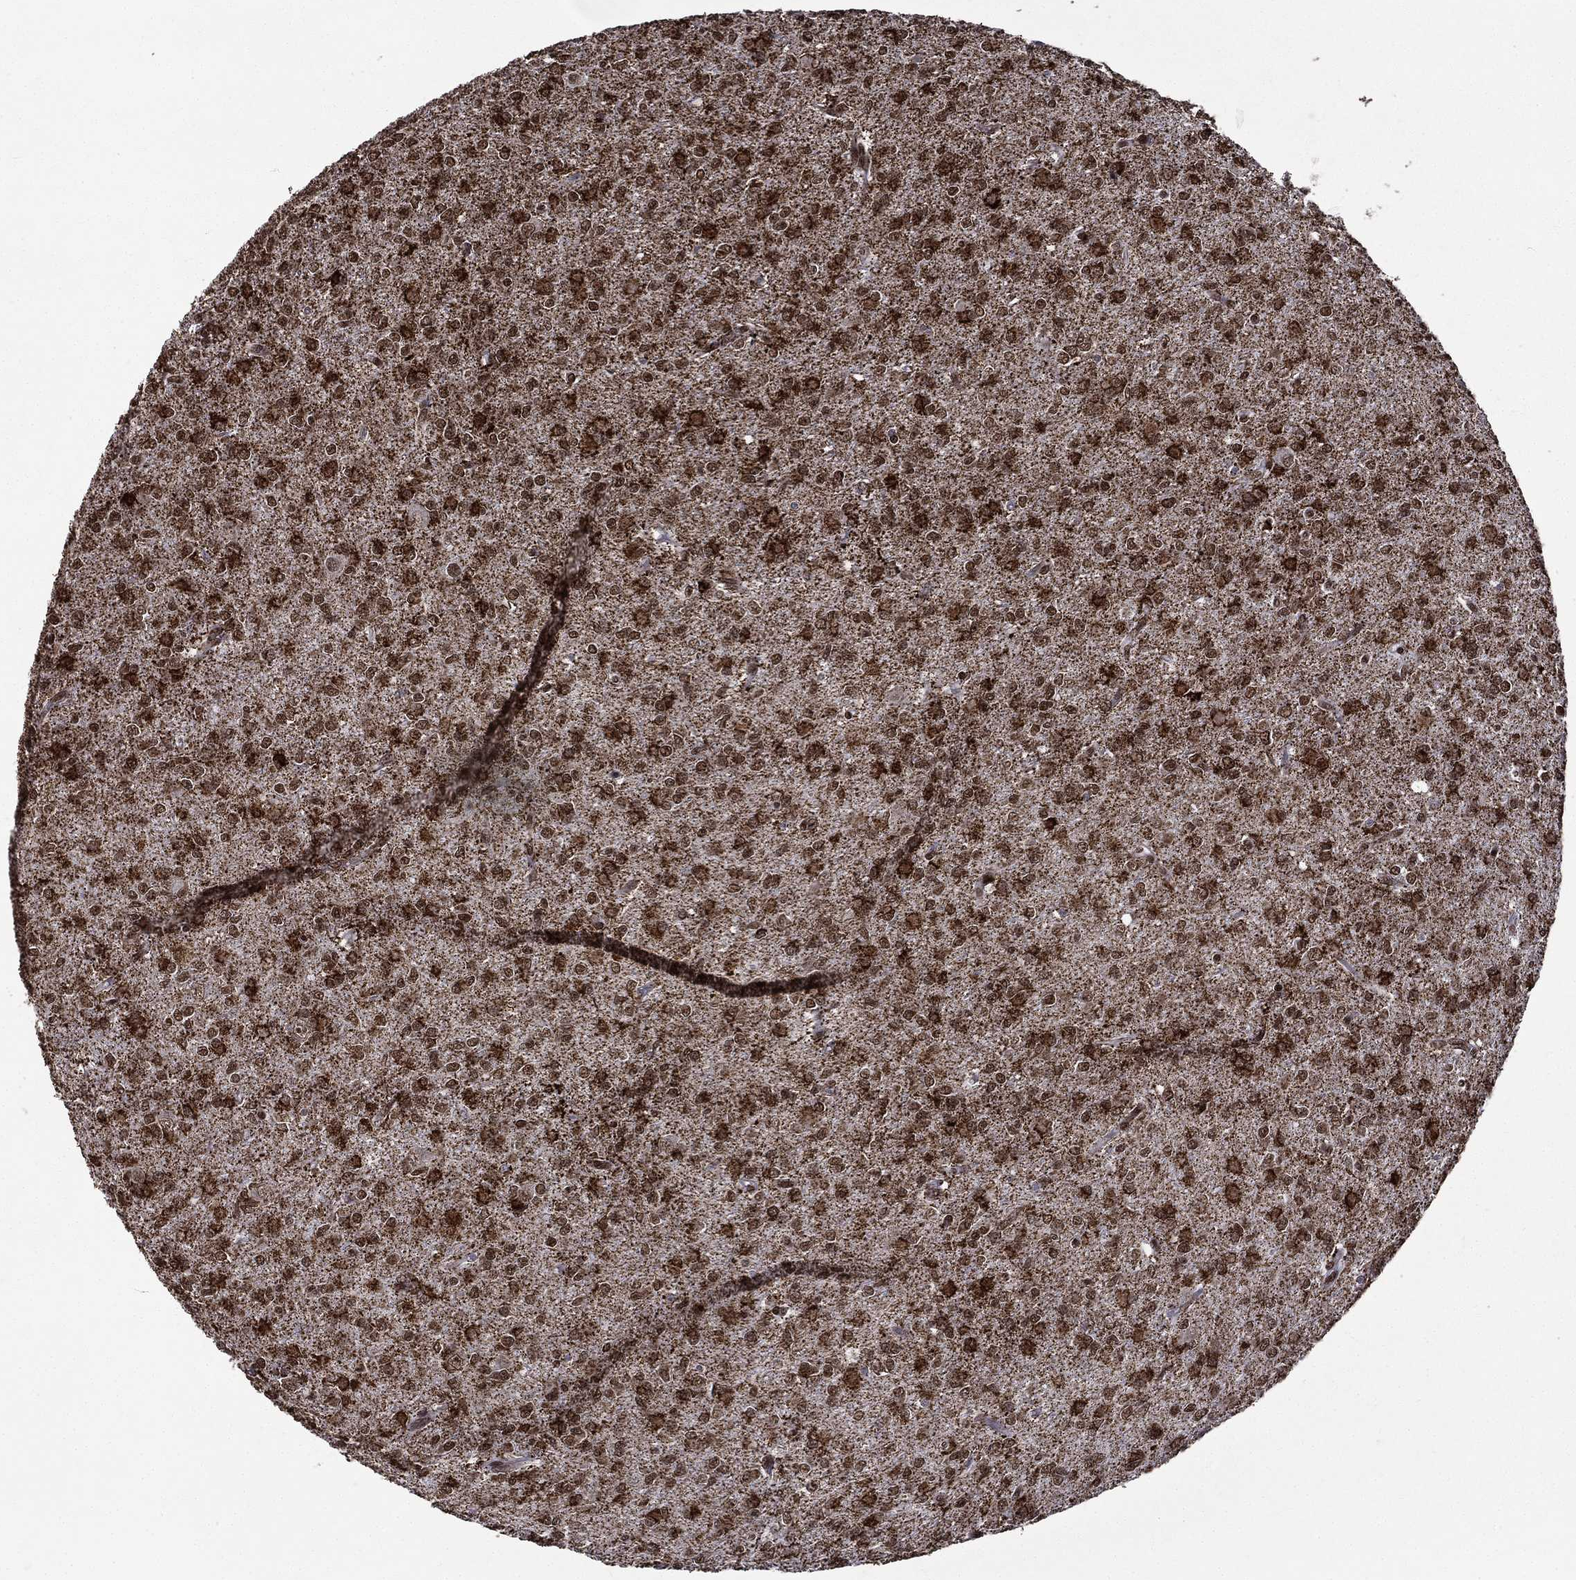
{"staining": {"intensity": "strong", "quantity": ">75%", "location": "nuclear"}, "tissue": "glioma", "cell_type": "Tumor cells", "image_type": "cancer", "snomed": [{"axis": "morphology", "description": "Glioma, malignant, Low grade"}, {"axis": "topography", "description": "Brain"}], "caption": "Glioma tissue reveals strong nuclear positivity in approximately >75% of tumor cells, visualized by immunohistochemistry.", "gene": "C5orf24", "patient": {"sex": "male", "age": 27}}